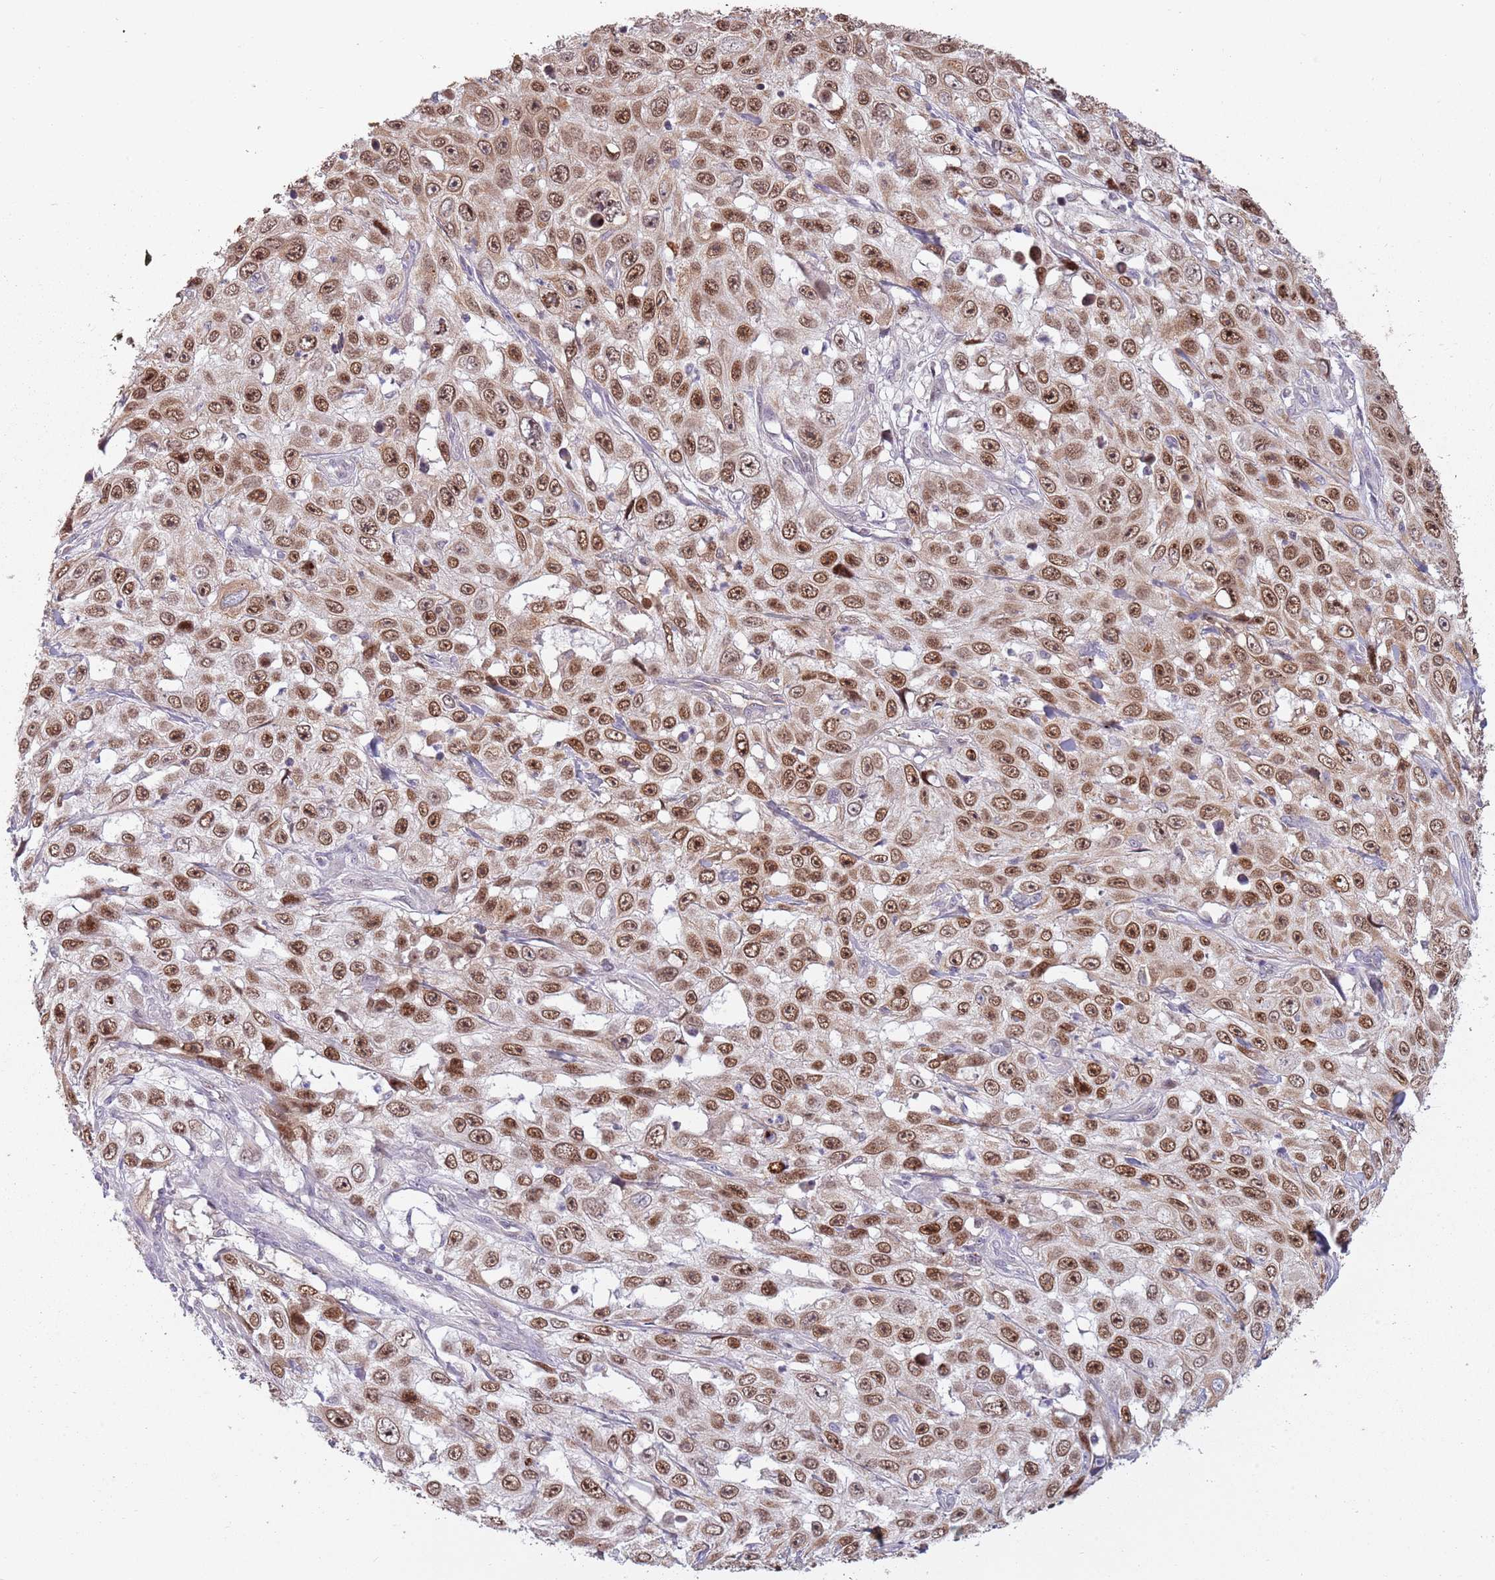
{"staining": {"intensity": "moderate", "quantity": ">75%", "location": "nuclear"}, "tissue": "skin cancer", "cell_type": "Tumor cells", "image_type": "cancer", "snomed": [{"axis": "morphology", "description": "Squamous cell carcinoma, NOS"}, {"axis": "topography", "description": "Skin"}], "caption": "Protein analysis of squamous cell carcinoma (skin) tissue reveals moderate nuclear positivity in about >75% of tumor cells.", "gene": "SYS1", "patient": {"sex": "male", "age": 82}}